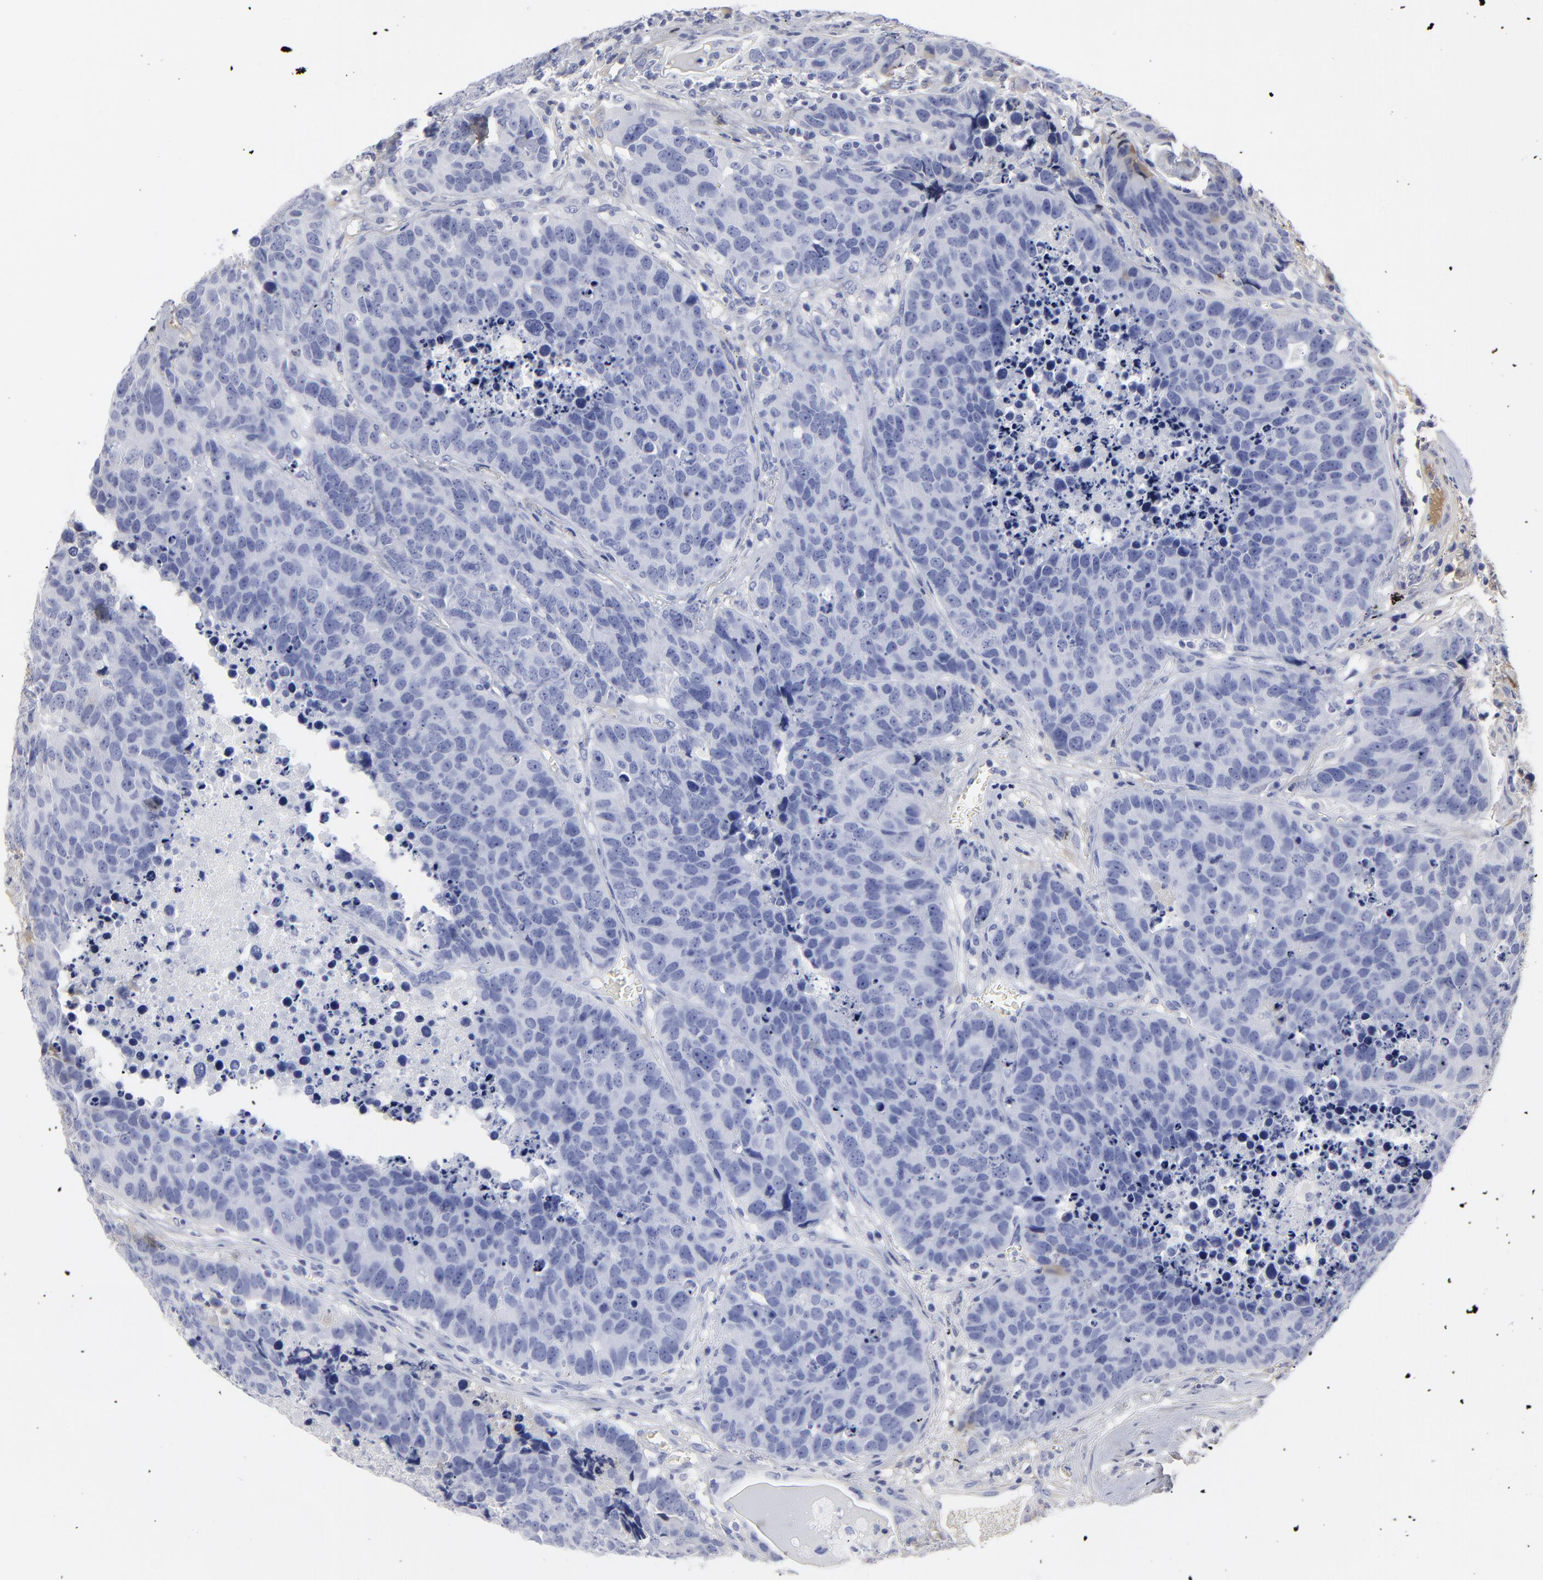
{"staining": {"intensity": "negative", "quantity": "none", "location": "none"}, "tissue": "carcinoid", "cell_type": "Tumor cells", "image_type": "cancer", "snomed": [{"axis": "morphology", "description": "Carcinoid, malignant, NOS"}, {"axis": "topography", "description": "Lung"}], "caption": "Immunohistochemistry micrograph of neoplastic tissue: human carcinoid stained with DAB (3,3'-diaminobenzidine) demonstrates no significant protein staining in tumor cells.", "gene": "DCN", "patient": {"sex": "male", "age": 60}}